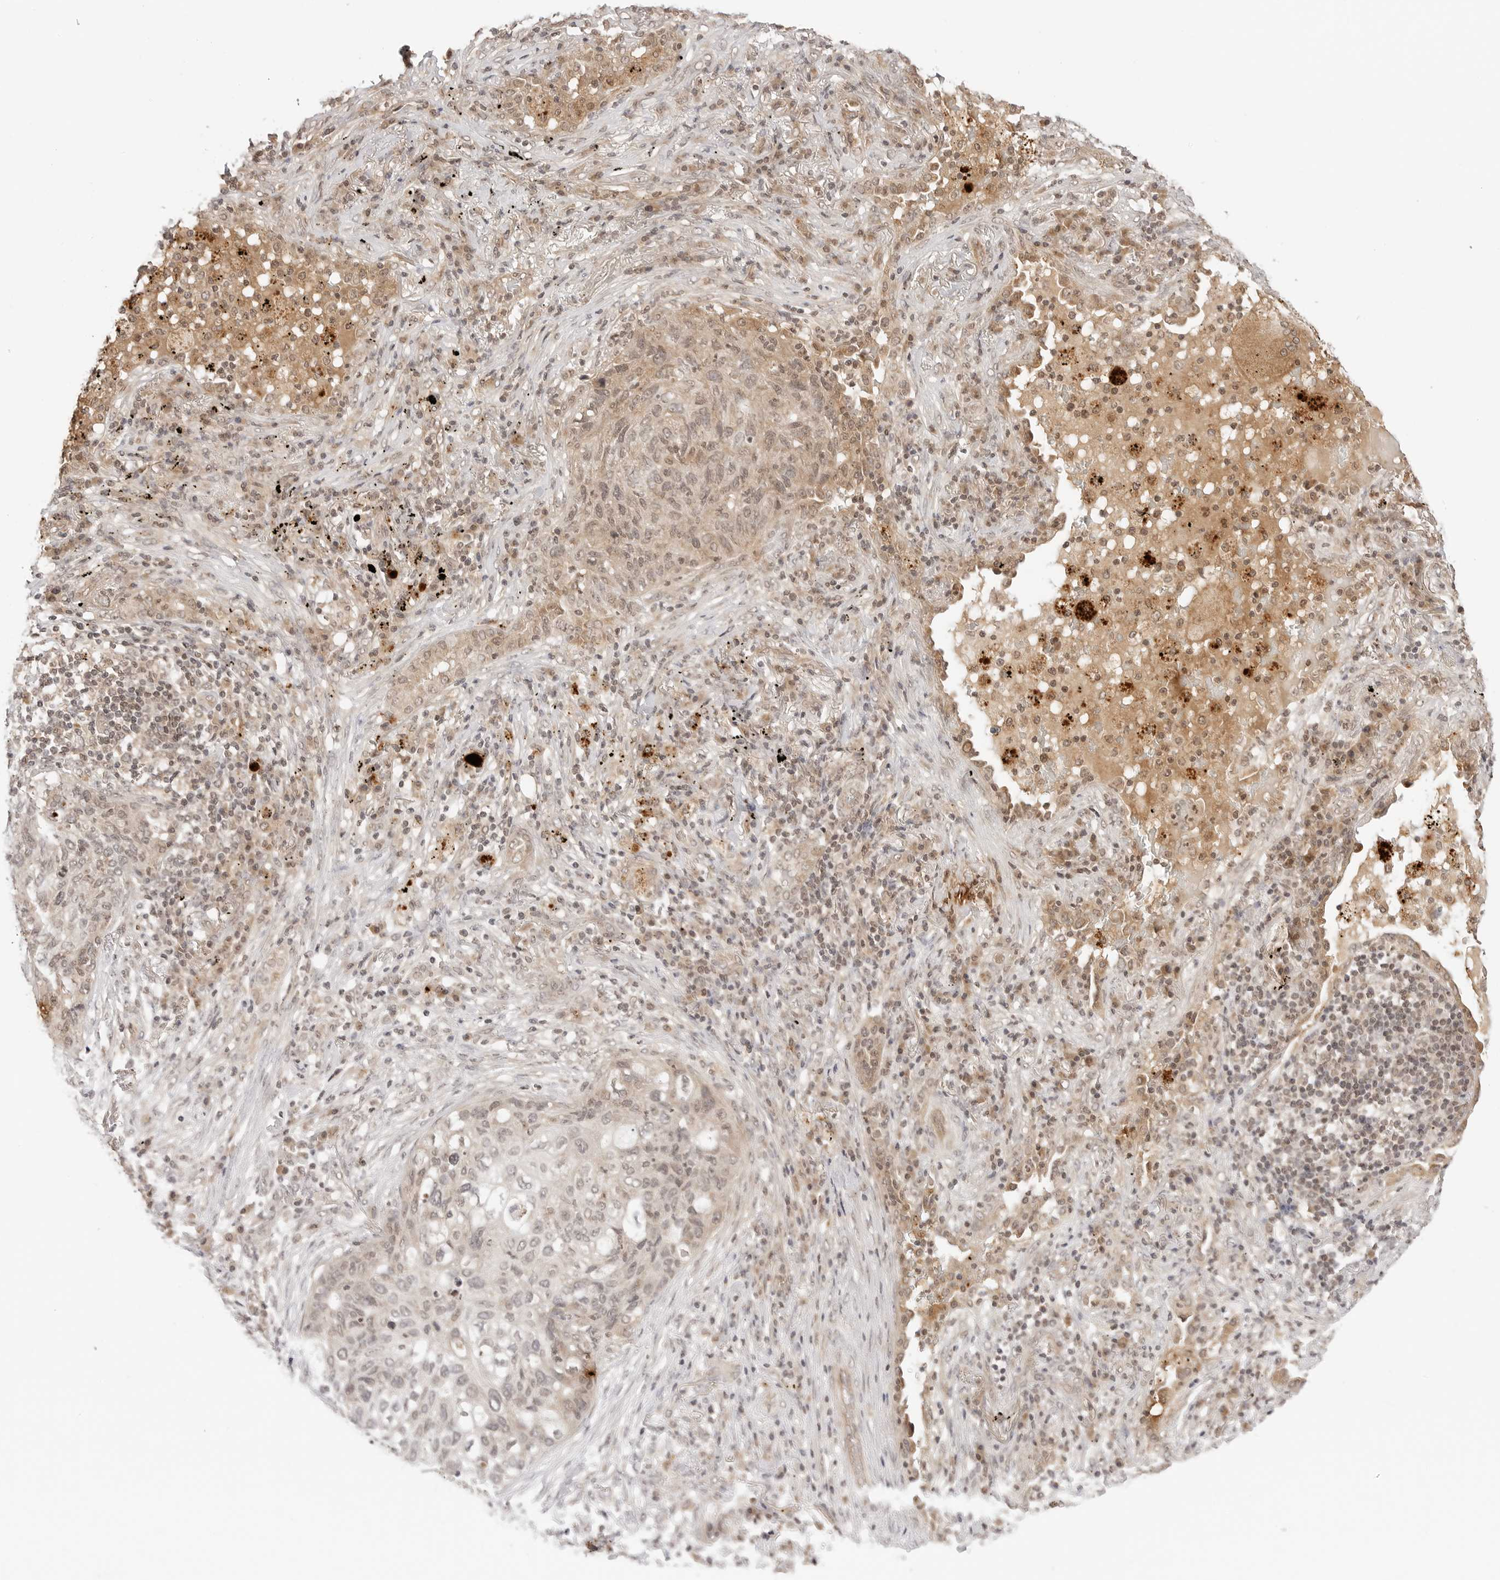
{"staining": {"intensity": "moderate", "quantity": "<25%", "location": "cytoplasmic/membranous"}, "tissue": "lung cancer", "cell_type": "Tumor cells", "image_type": "cancer", "snomed": [{"axis": "morphology", "description": "Squamous cell carcinoma, NOS"}, {"axis": "topography", "description": "Lung"}], "caption": "Tumor cells show moderate cytoplasmic/membranous positivity in about <25% of cells in lung cancer. (DAB (3,3'-diaminobenzidine) IHC, brown staining for protein, blue staining for nuclei).", "gene": "GPR34", "patient": {"sex": "female", "age": 63}}